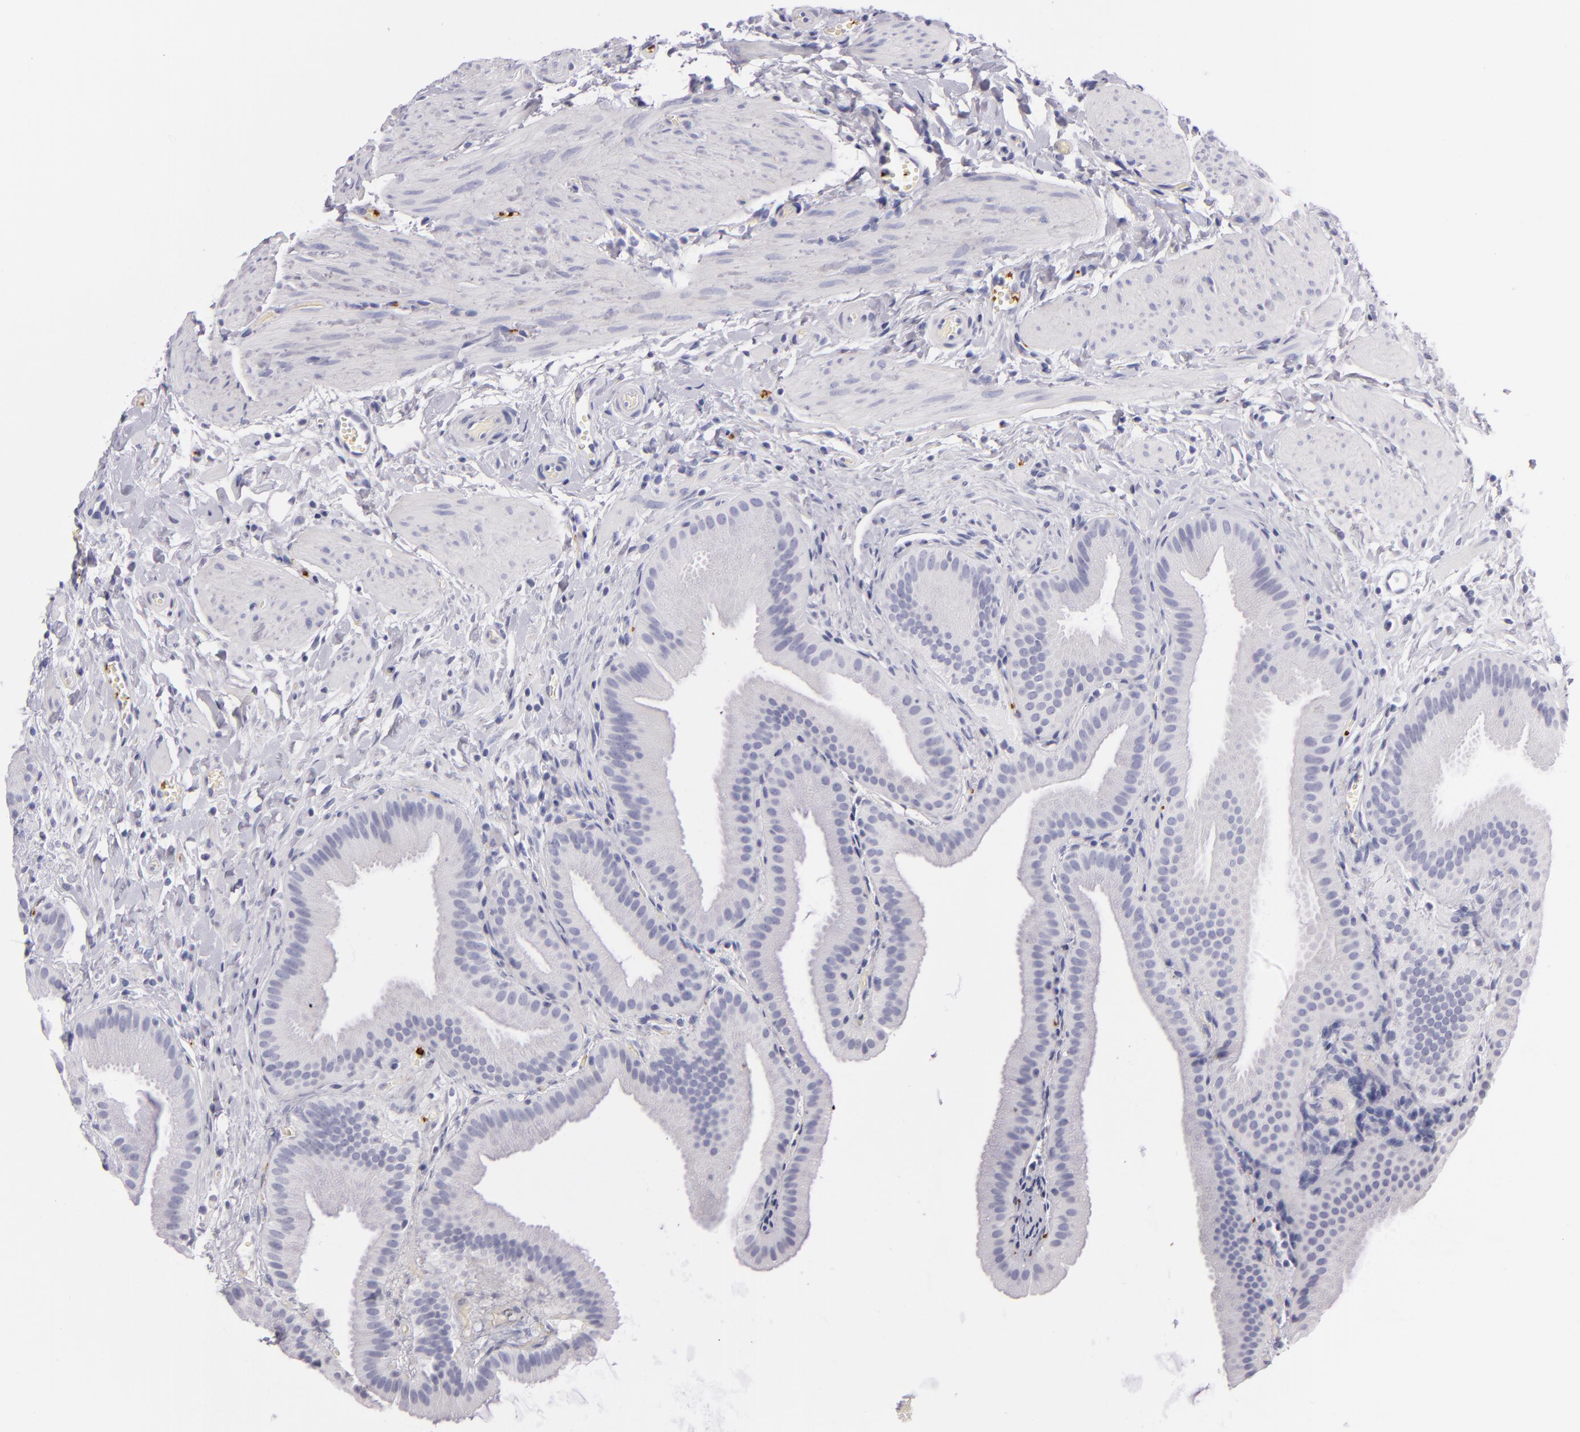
{"staining": {"intensity": "negative", "quantity": "none", "location": "none"}, "tissue": "gallbladder", "cell_type": "Glandular cells", "image_type": "normal", "snomed": [{"axis": "morphology", "description": "Normal tissue, NOS"}, {"axis": "topography", "description": "Gallbladder"}], "caption": "There is no significant expression in glandular cells of gallbladder. (IHC, brightfield microscopy, high magnification).", "gene": "GP1BA", "patient": {"sex": "female", "age": 63}}